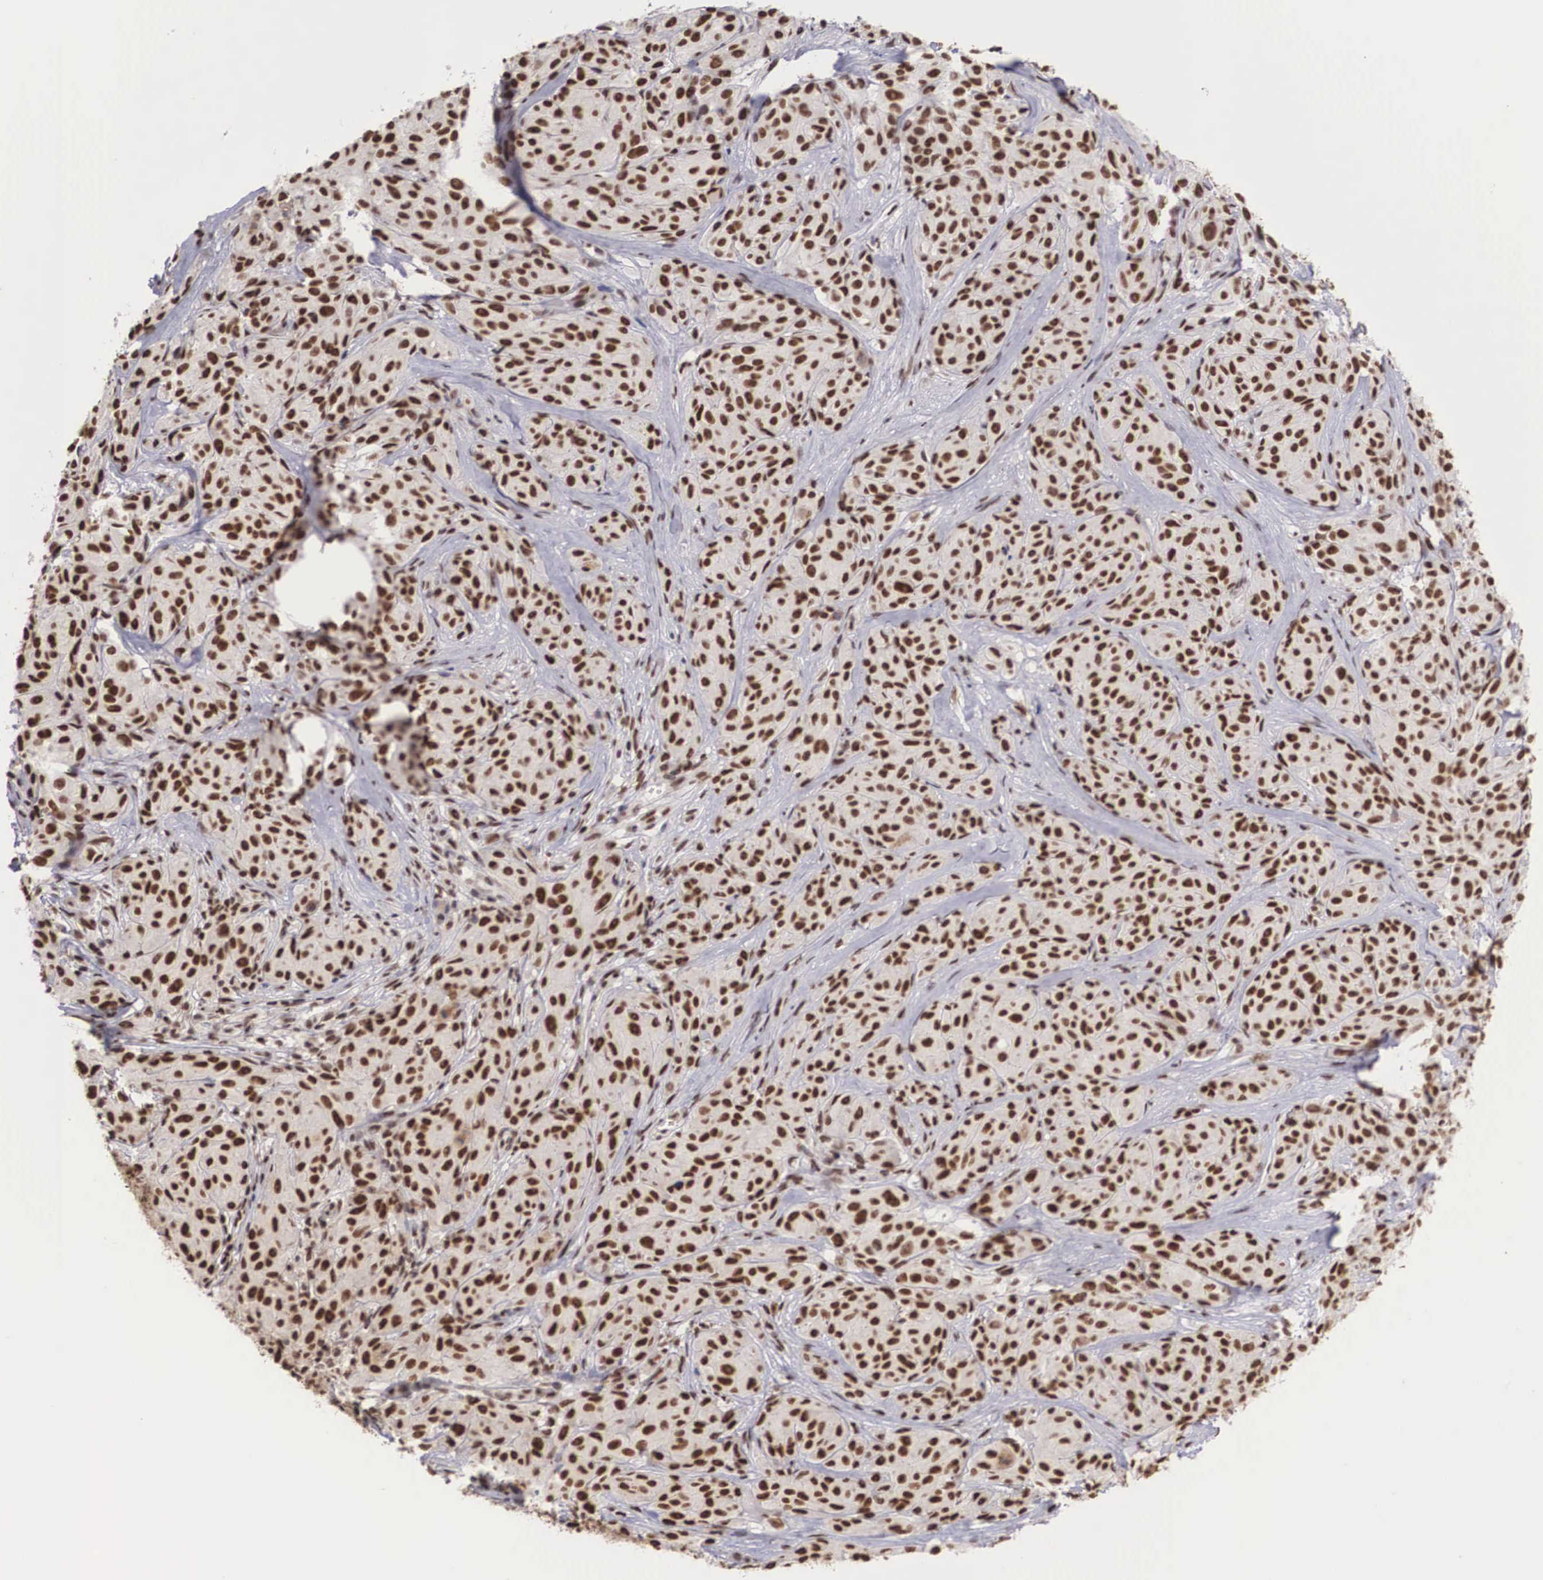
{"staining": {"intensity": "strong", "quantity": ">75%", "location": "nuclear"}, "tissue": "melanoma", "cell_type": "Tumor cells", "image_type": "cancer", "snomed": [{"axis": "morphology", "description": "Malignant melanoma, NOS"}, {"axis": "topography", "description": "Skin"}], "caption": "Melanoma stained with a protein marker displays strong staining in tumor cells.", "gene": "HTATSF1", "patient": {"sex": "male", "age": 56}}